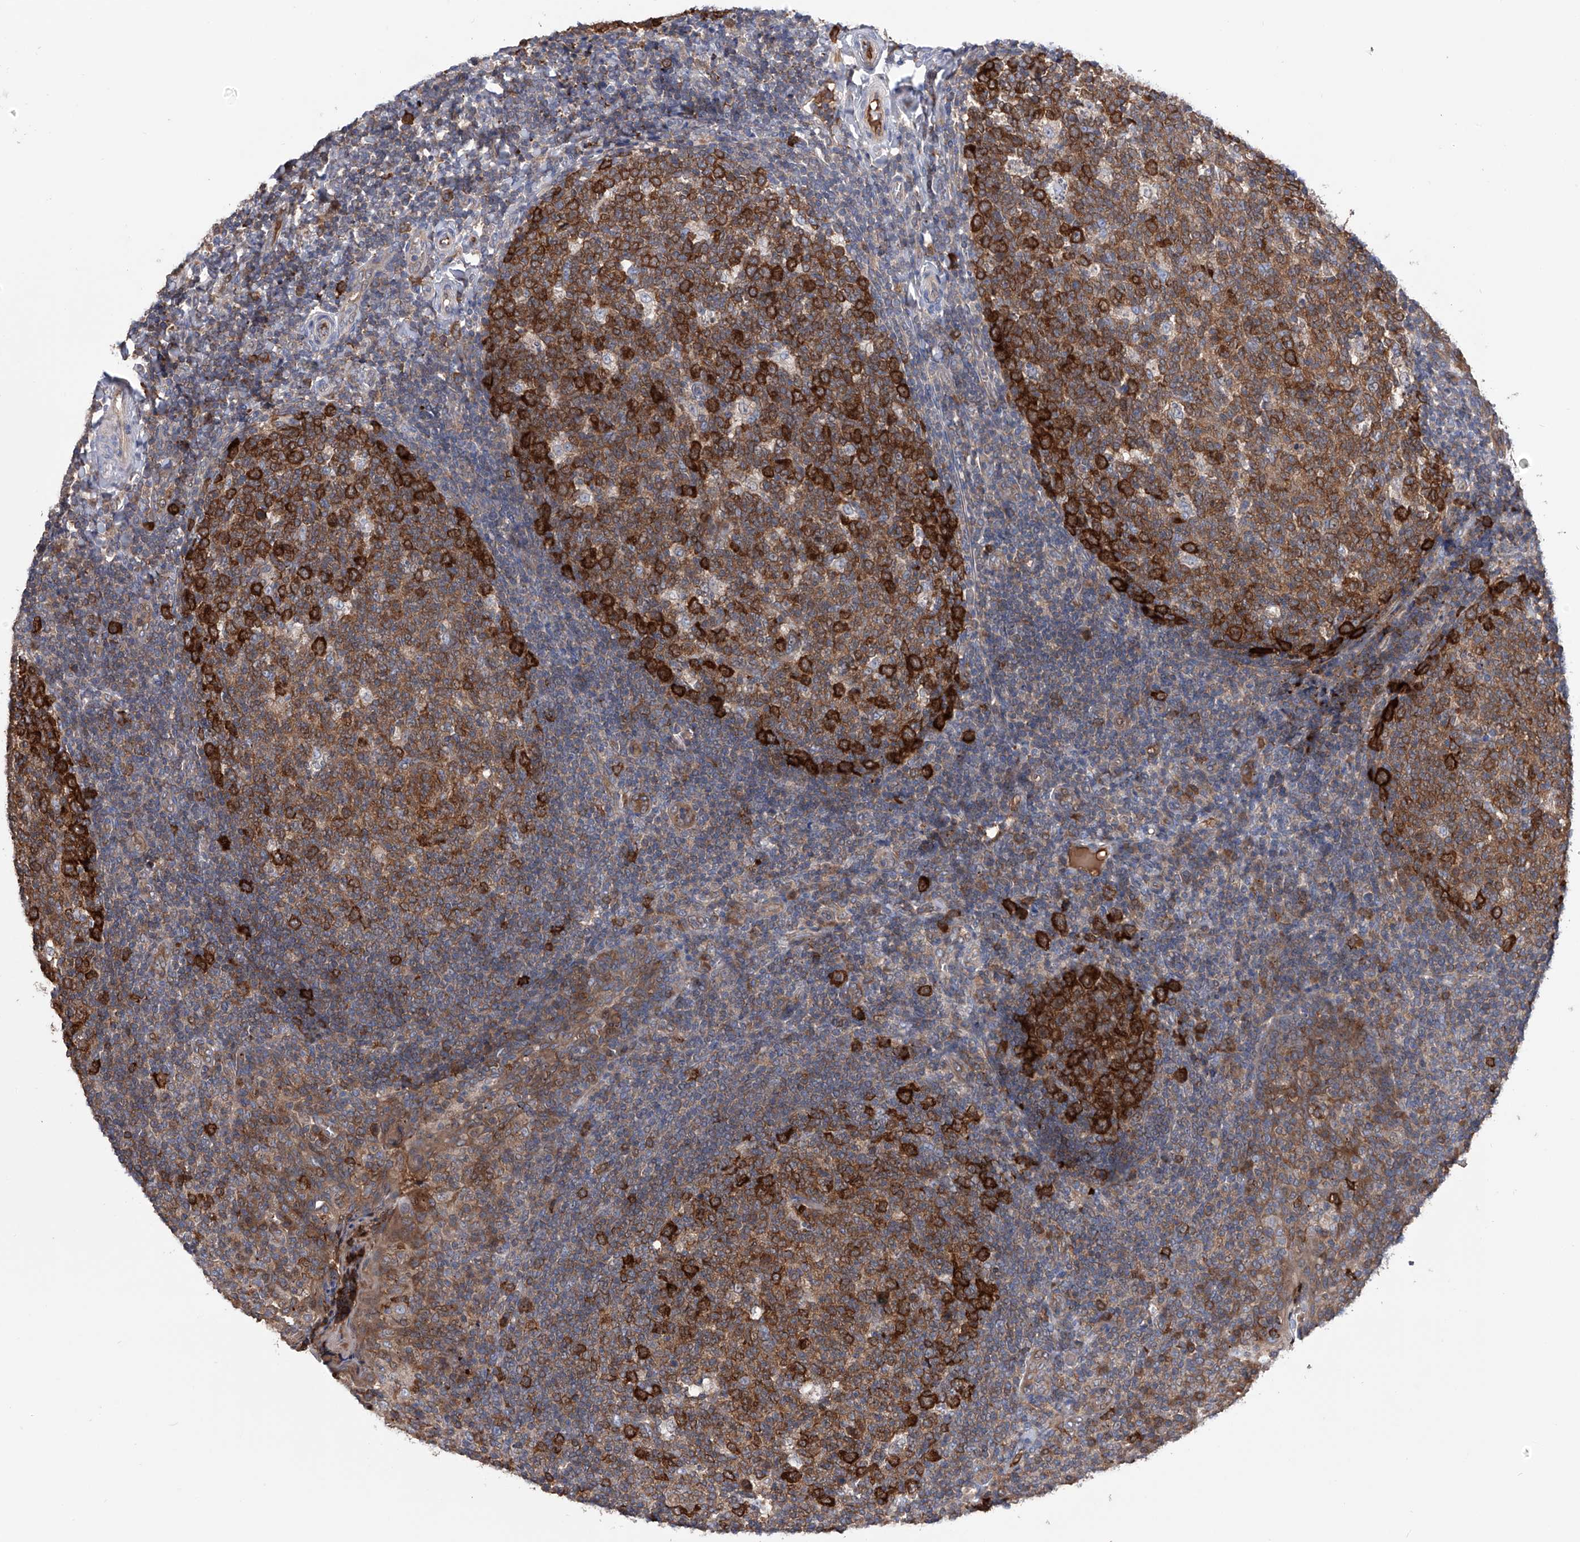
{"staining": {"intensity": "strong", "quantity": ">75%", "location": "cytoplasmic/membranous"}, "tissue": "tonsil", "cell_type": "Germinal center cells", "image_type": "normal", "snomed": [{"axis": "morphology", "description": "Normal tissue, NOS"}, {"axis": "topography", "description": "Tonsil"}], "caption": "Germinal center cells demonstrate strong cytoplasmic/membranous positivity in about >75% of cells in benign tonsil.", "gene": "NUDT17", "patient": {"sex": "female", "age": 19}}